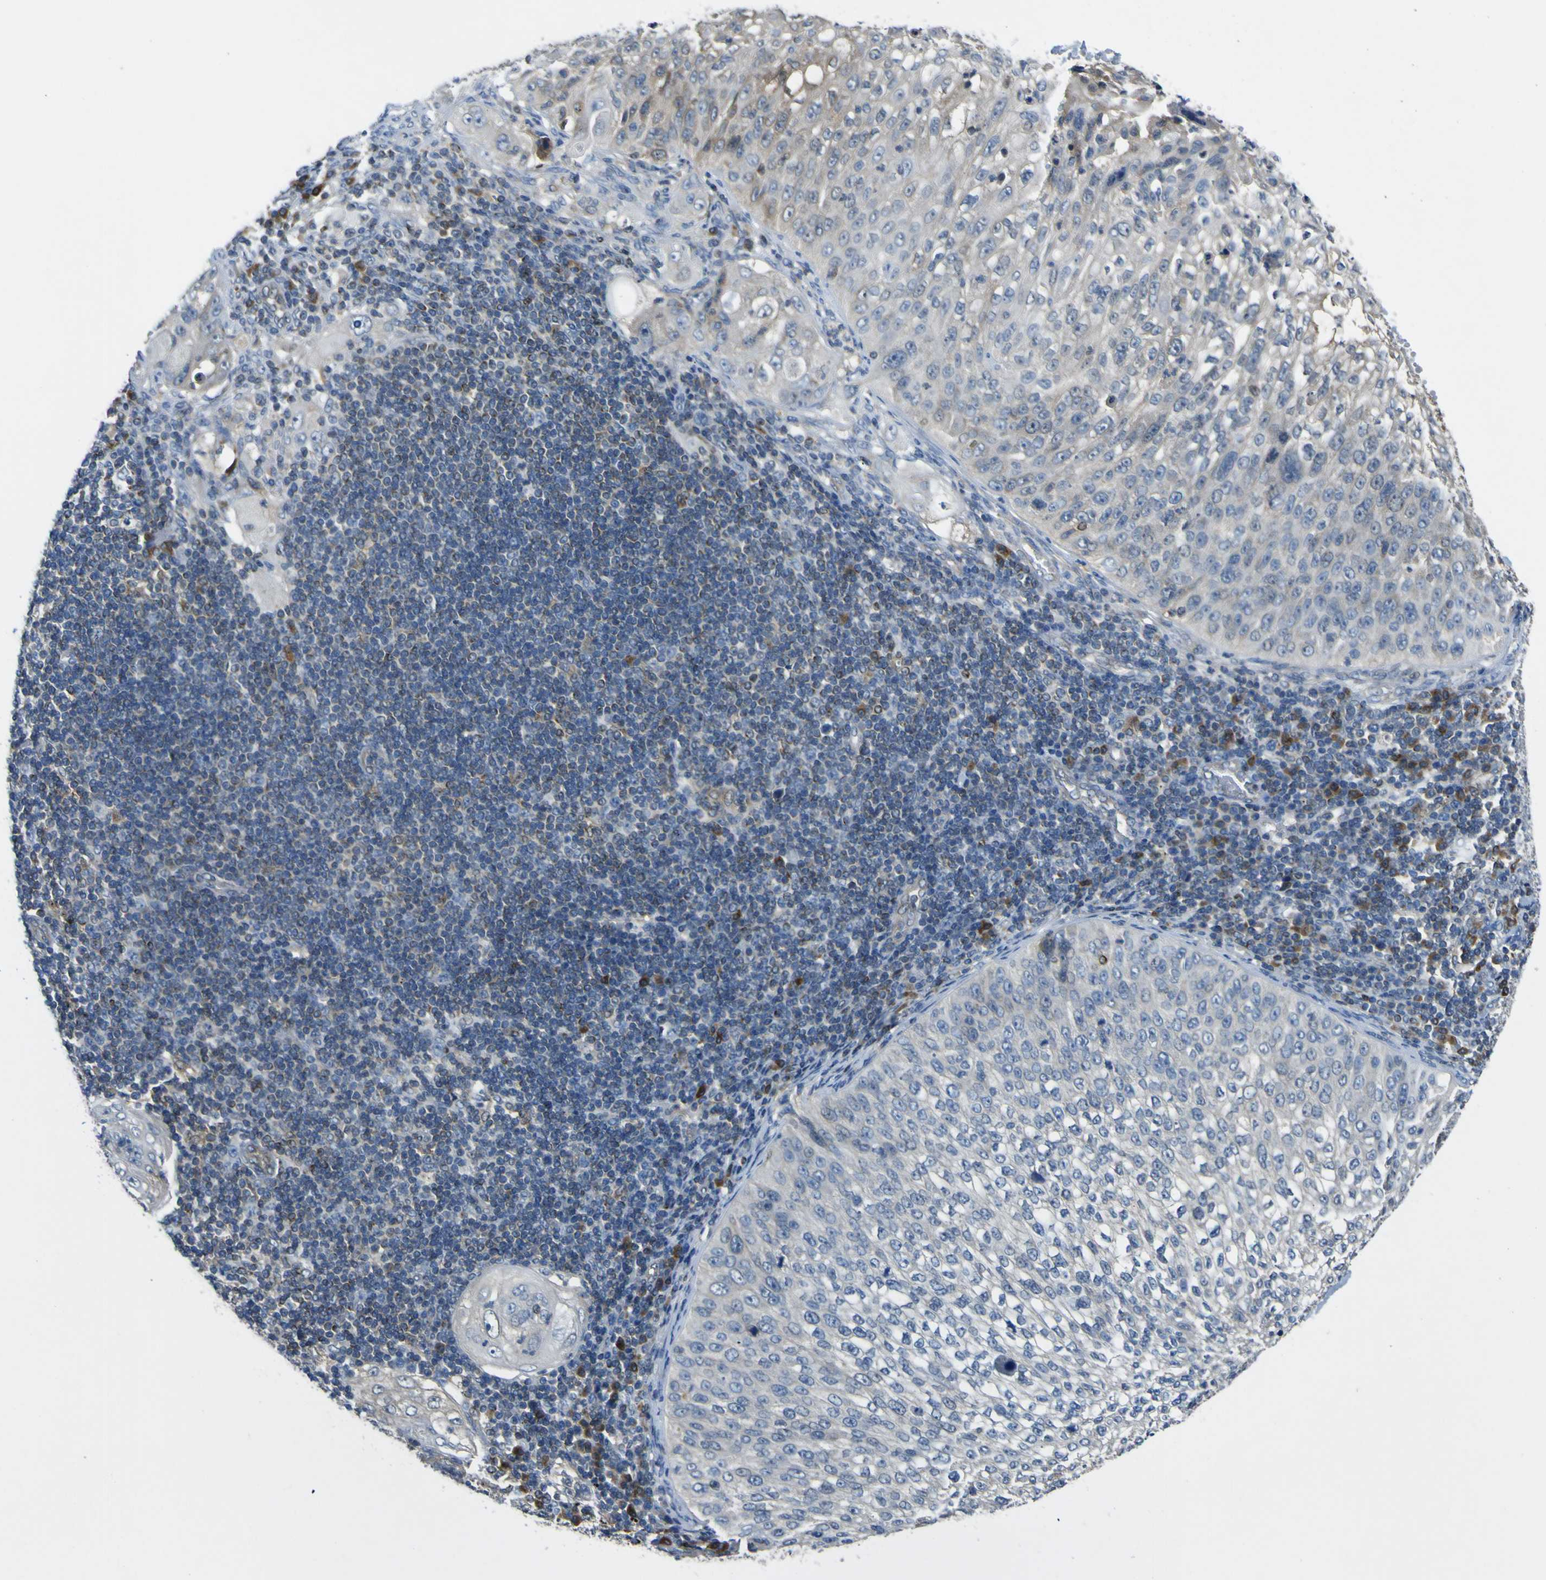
{"staining": {"intensity": "moderate", "quantity": "<25%", "location": "cytoplasmic/membranous"}, "tissue": "lung cancer", "cell_type": "Tumor cells", "image_type": "cancer", "snomed": [{"axis": "morphology", "description": "Inflammation, NOS"}, {"axis": "morphology", "description": "Squamous cell carcinoma, NOS"}, {"axis": "topography", "description": "Lymph node"}, {"axis": "topography", "description": "Soft tissue"}, {"axis": "topography", "description": "Lung"}], "caption": "Immunohistochemistry of squamous cell carcinoma (lung) shows low levels of moderate cytoplasmic/membranous staining in approximately <25% of tumor cells.", "gene": "EML2", "patient": {"sex": "male", "age": 66}}